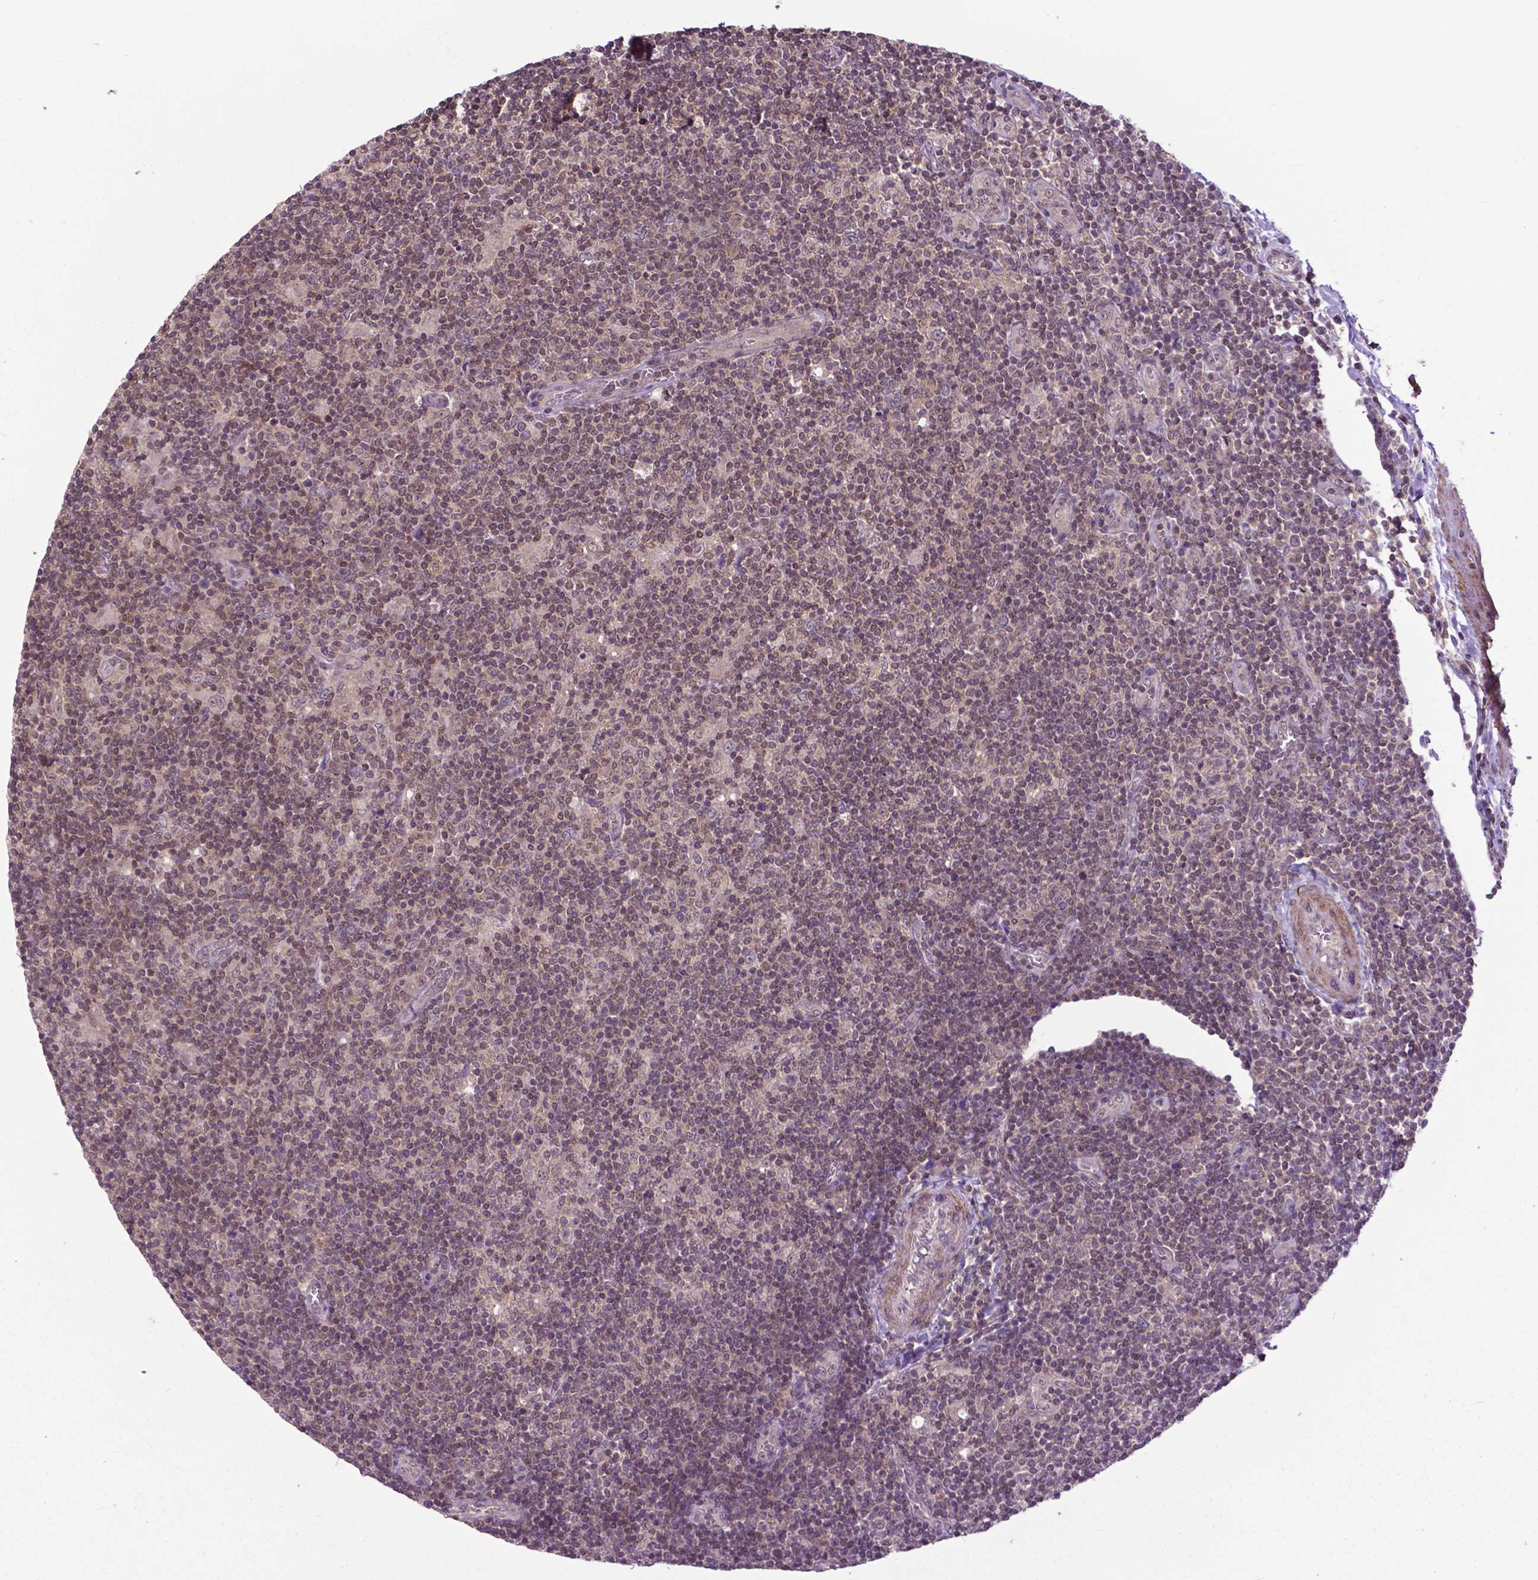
{"staining": {"intensity": "negative", "quantity": "none", "location": "none"}, "tissue": "lymphoma", "cell_type": "Tumor cells", "image_type": "cancer", "snomed": [{"axis": "morphology", "description": "Hodgkin's disease, NOS"}, {"axis": "topography", "description": "Lymph node"}], "caption": "Human lymphoma stained for a protein using immunohistochemistry demonstrates no expression in tumor cells.", "gene": "OTUB1", "patient": {"sex": "male", "age": 40}}